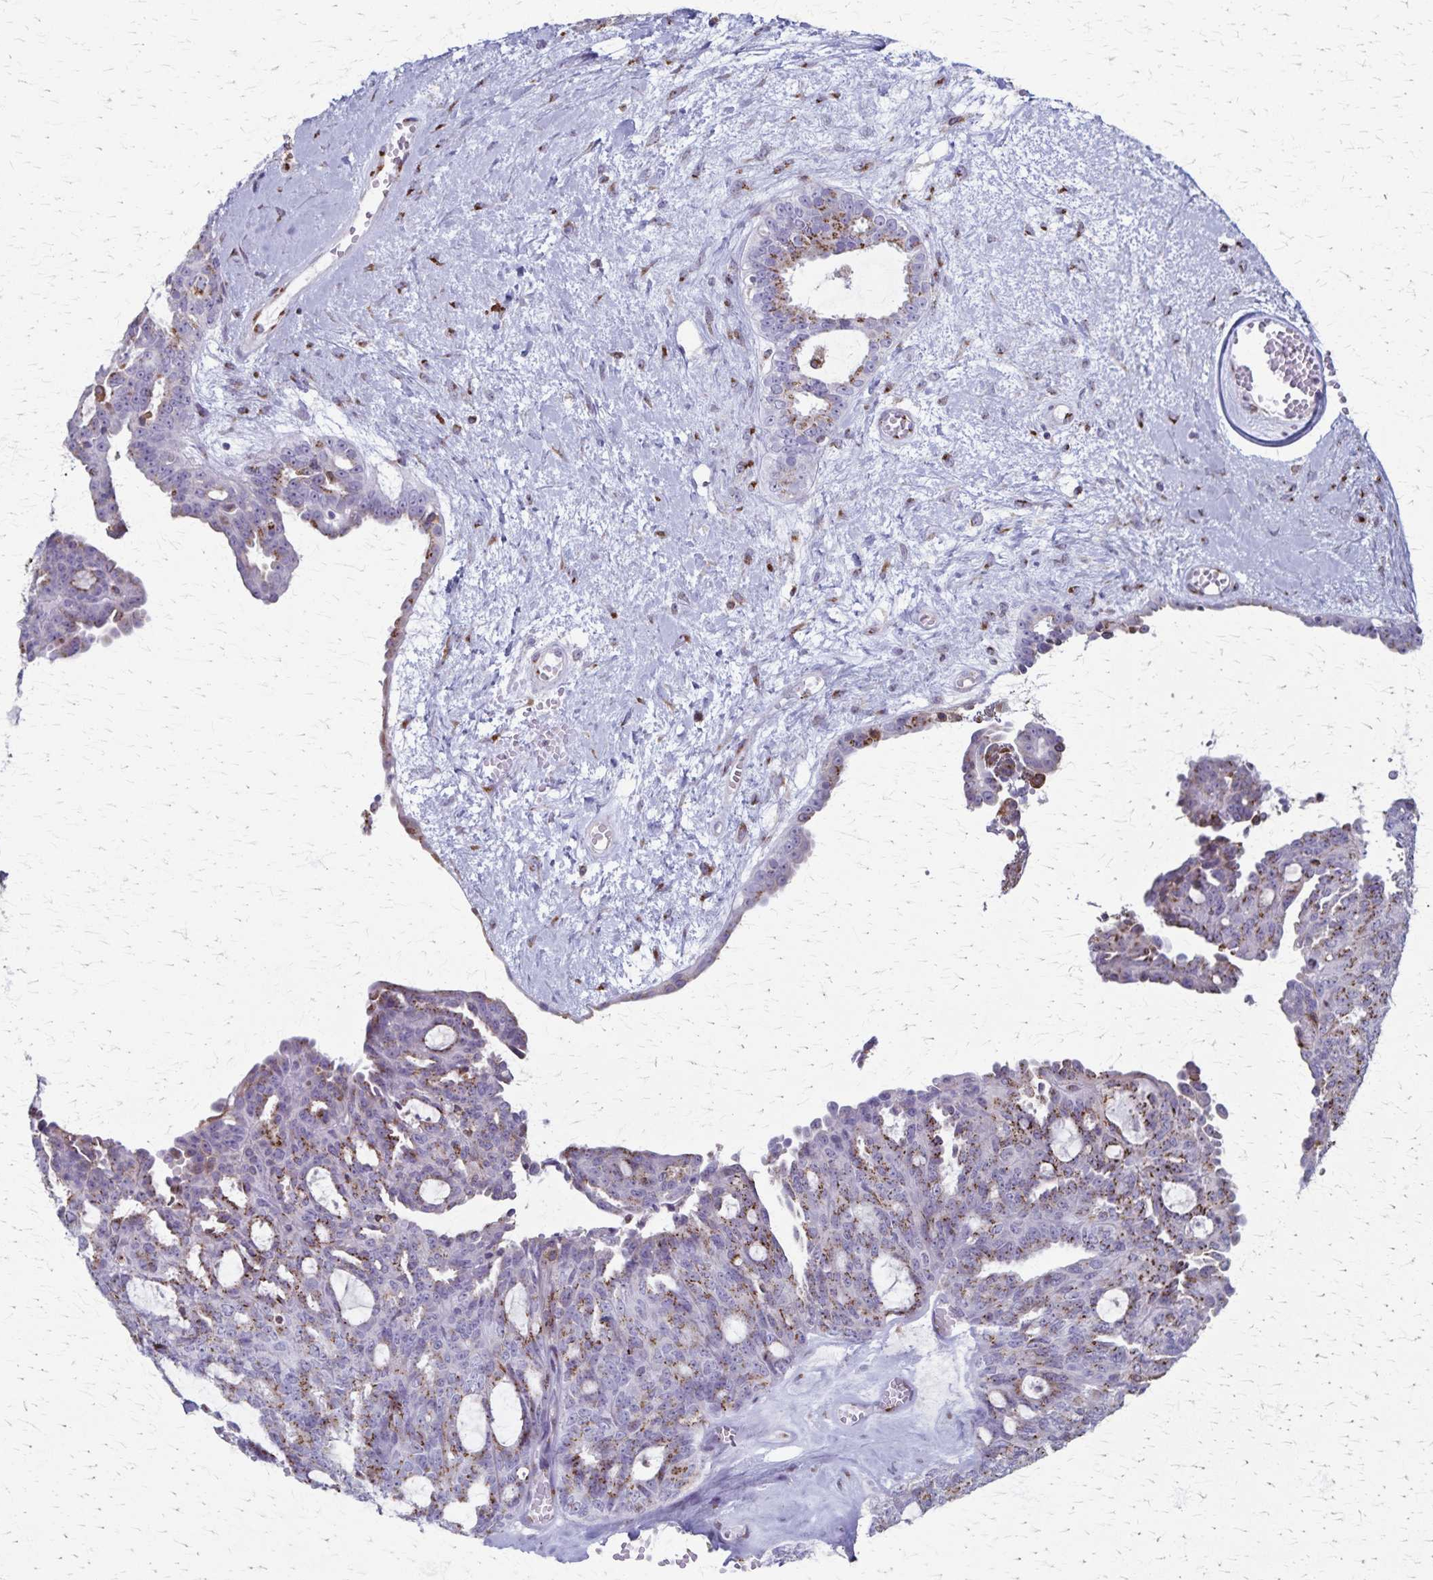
{"staining": {"intensity": "moderate", "quantity": "<25%", "location": "cytoplasmic/membranous"}, "tissue": "ovarian cancer", "cell_type": "Tumor cells", "image_type": "cancer", "snomed": [{"axis": "morphology", "description": "Cystadenocarcinoma, serous, NOS"}, {"axis": "topography", "description": "Ovary"}], "caption": "A histopathology image showing moderate cytoplasmic/membranous staining in approximately <25% of tumor cells in ovarian cancer (serous cystadenocarcinoma), as visualized by brown immunohistochemical staining.", "gene": "MCFD2", "patient": {"sex": "female", "age": 71}}